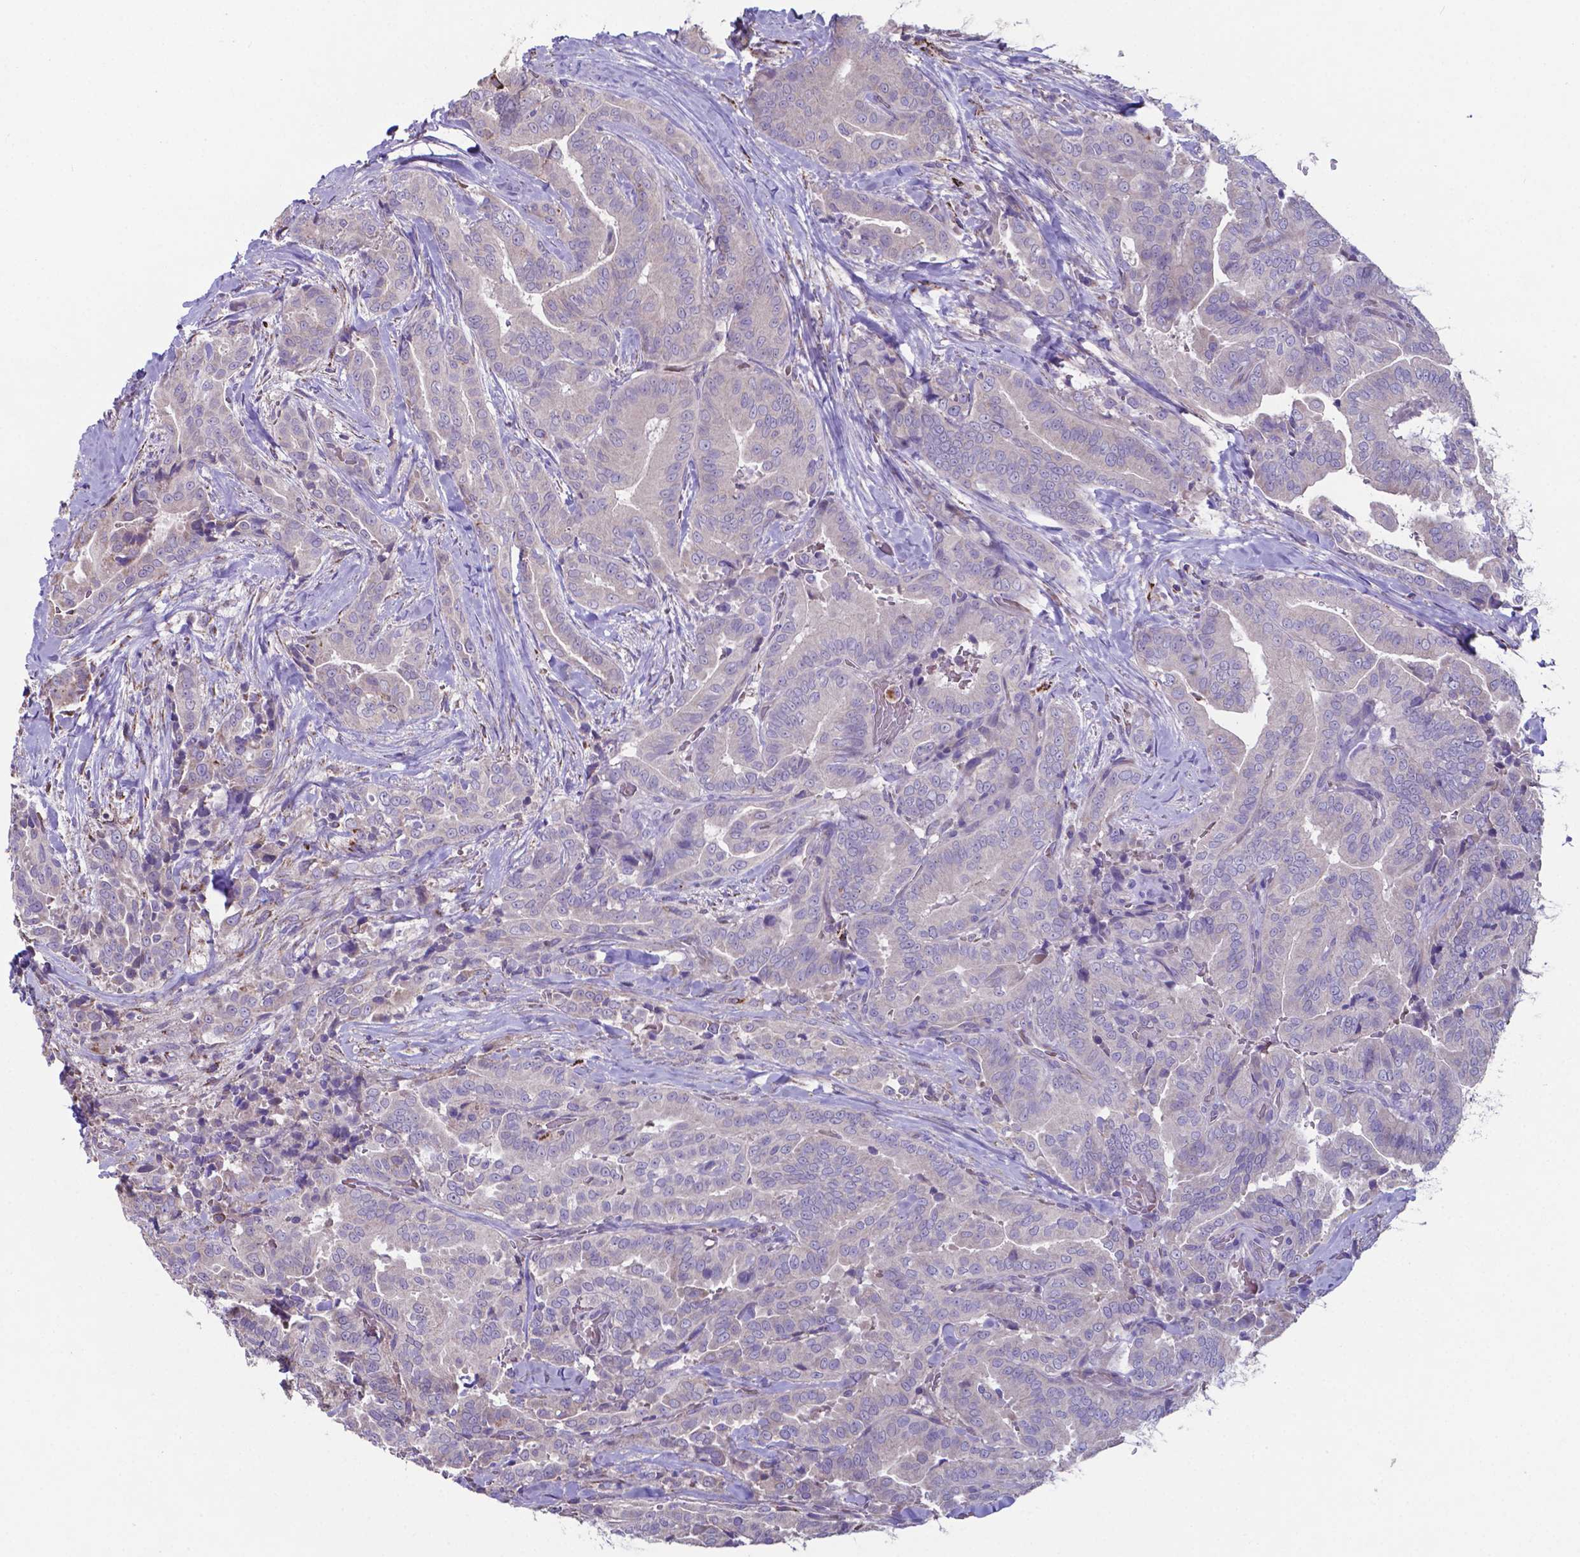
{"staining": {"intensity": "weak", "quantity": "<25%", "location": "cytoplasmic/membranous"}, "tissue": "thyroid cancer", "cell_type": "Tumor cells", "image_type": "cancer", "snomed": [{"axis": "morphology", "description": "Papillary adenocarcinoma, NOS"}, {"axis": "topography", "description": "Thyroid gland"}], "caption": "Image shows no protein positivity in tumor cells of thyroid cancer (papillary adenocarcinoma) tissue.", "gene": "TYRO3", "patient": {"sex": "male", "age": 61}}